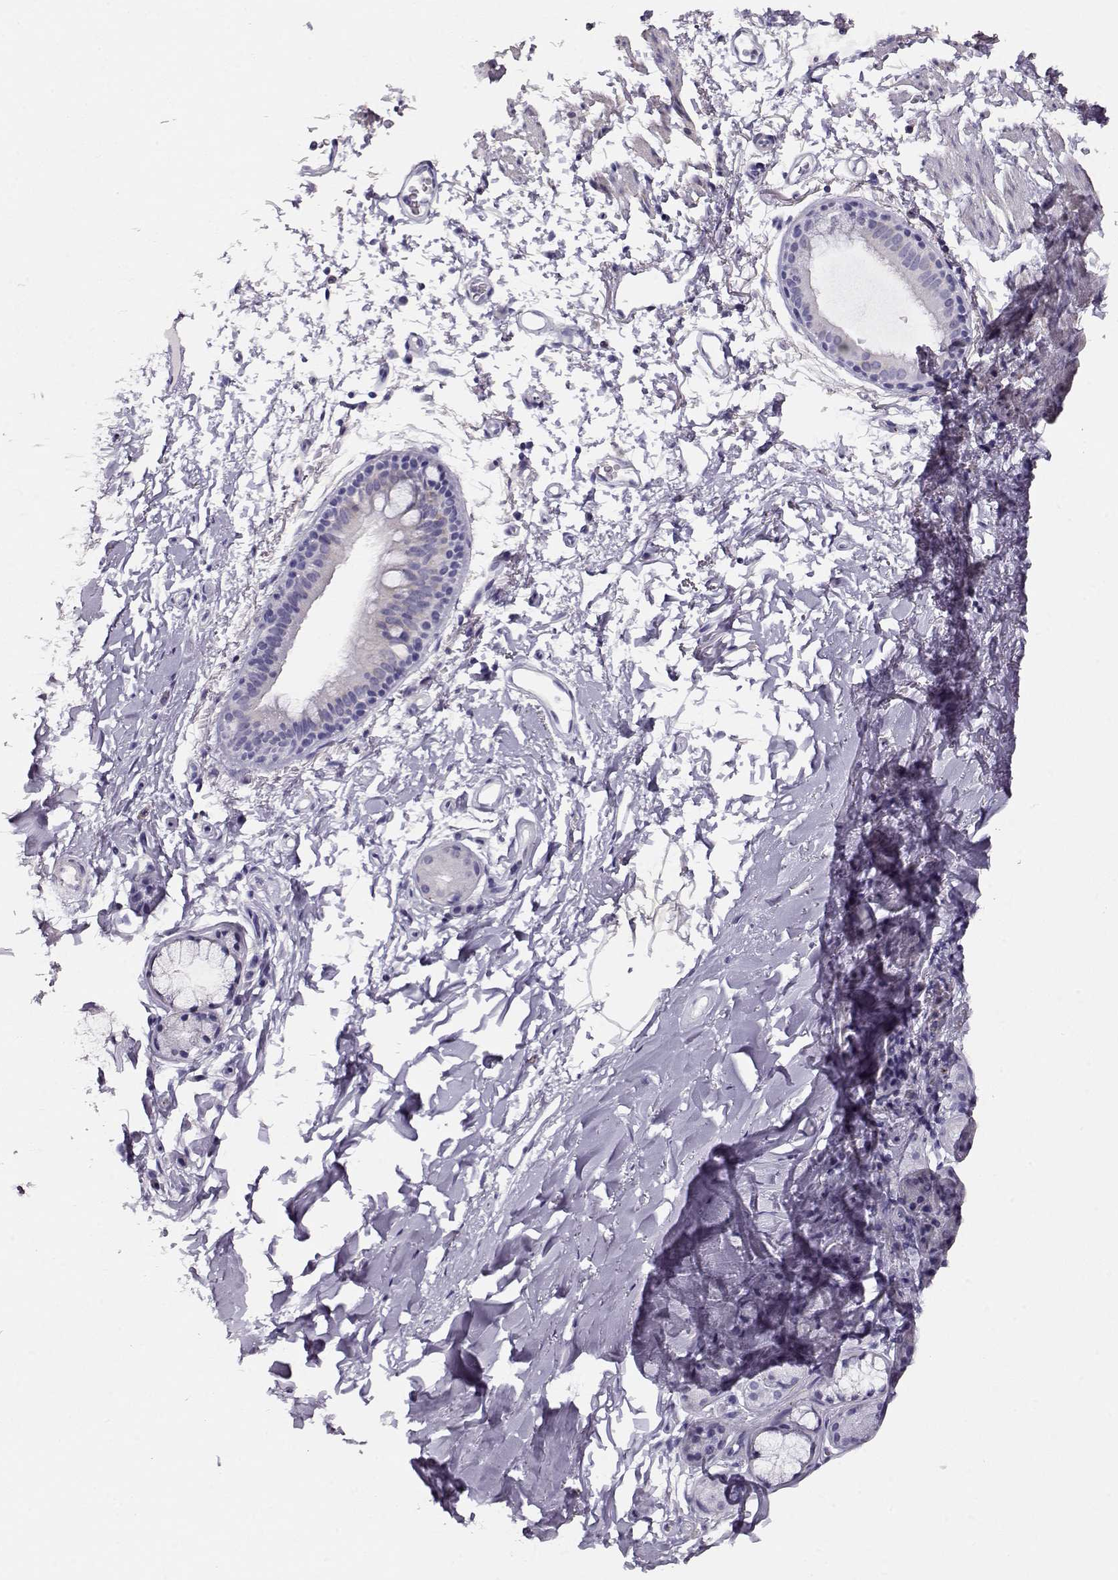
{"staining": {"intensity": "negative", "quantity": "none", "location": "none"}, "tissue": "bronchus", "cell_type": "Respiratory epithelial cells", "image_type": "normal", "snomed": [{"axis": "morphology", "description": "Normal tissue, NOS"}, {"axis": "topography", "description": "Lymph node"}, {"axis": "topography", "description": "Bronchus"}], "caption": "Protein analysis of unremarkable bronchus reveals no significant positivity in respiratory epithelial cells. Nuclei are stained in blue.", "gene": "RBM44", "patient": {"sex": "female", "age": 70}}